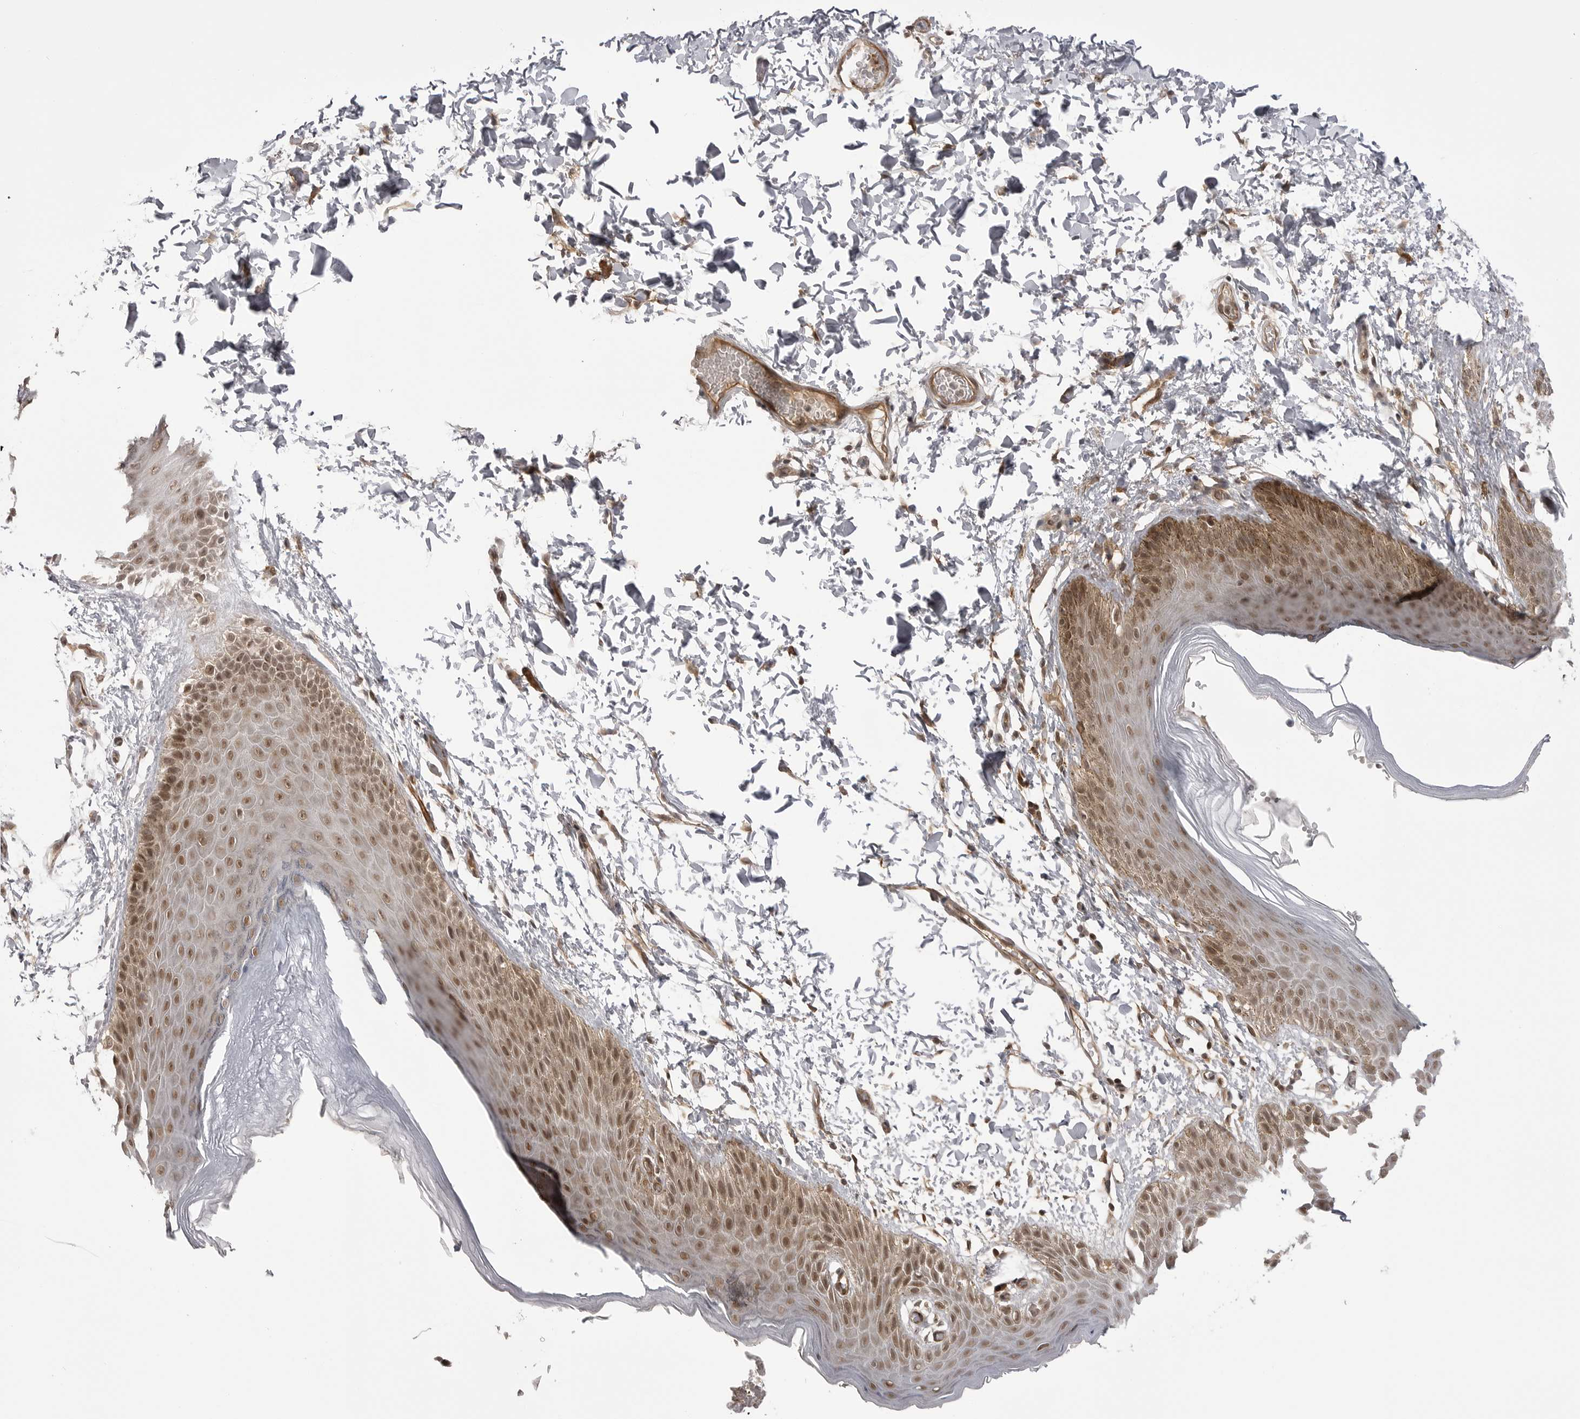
{"staining": {"intensity": "moderate", "quantity": ">75%", "location": "cytoplasmic/membranous,nuclear"}, "tissue": "skin", "cell_type": "Epidermal cells", "image_type": "normal", "snomed": [{"axis": "morphology", "description": "Normal tissue, NOS"}, {"axis": "topography", "description": "Anal"}, {"axis": "topography", "description": "Peripheral nerve tissue"}], "caption": "Skin stained with immunohistochemistry reveals moderate cytoplasmic/membranous,nuclear positivity in about >75% of epidermal cells.", "gene": "SORBS1", "patient": {"sex": "male", "age": 44}}